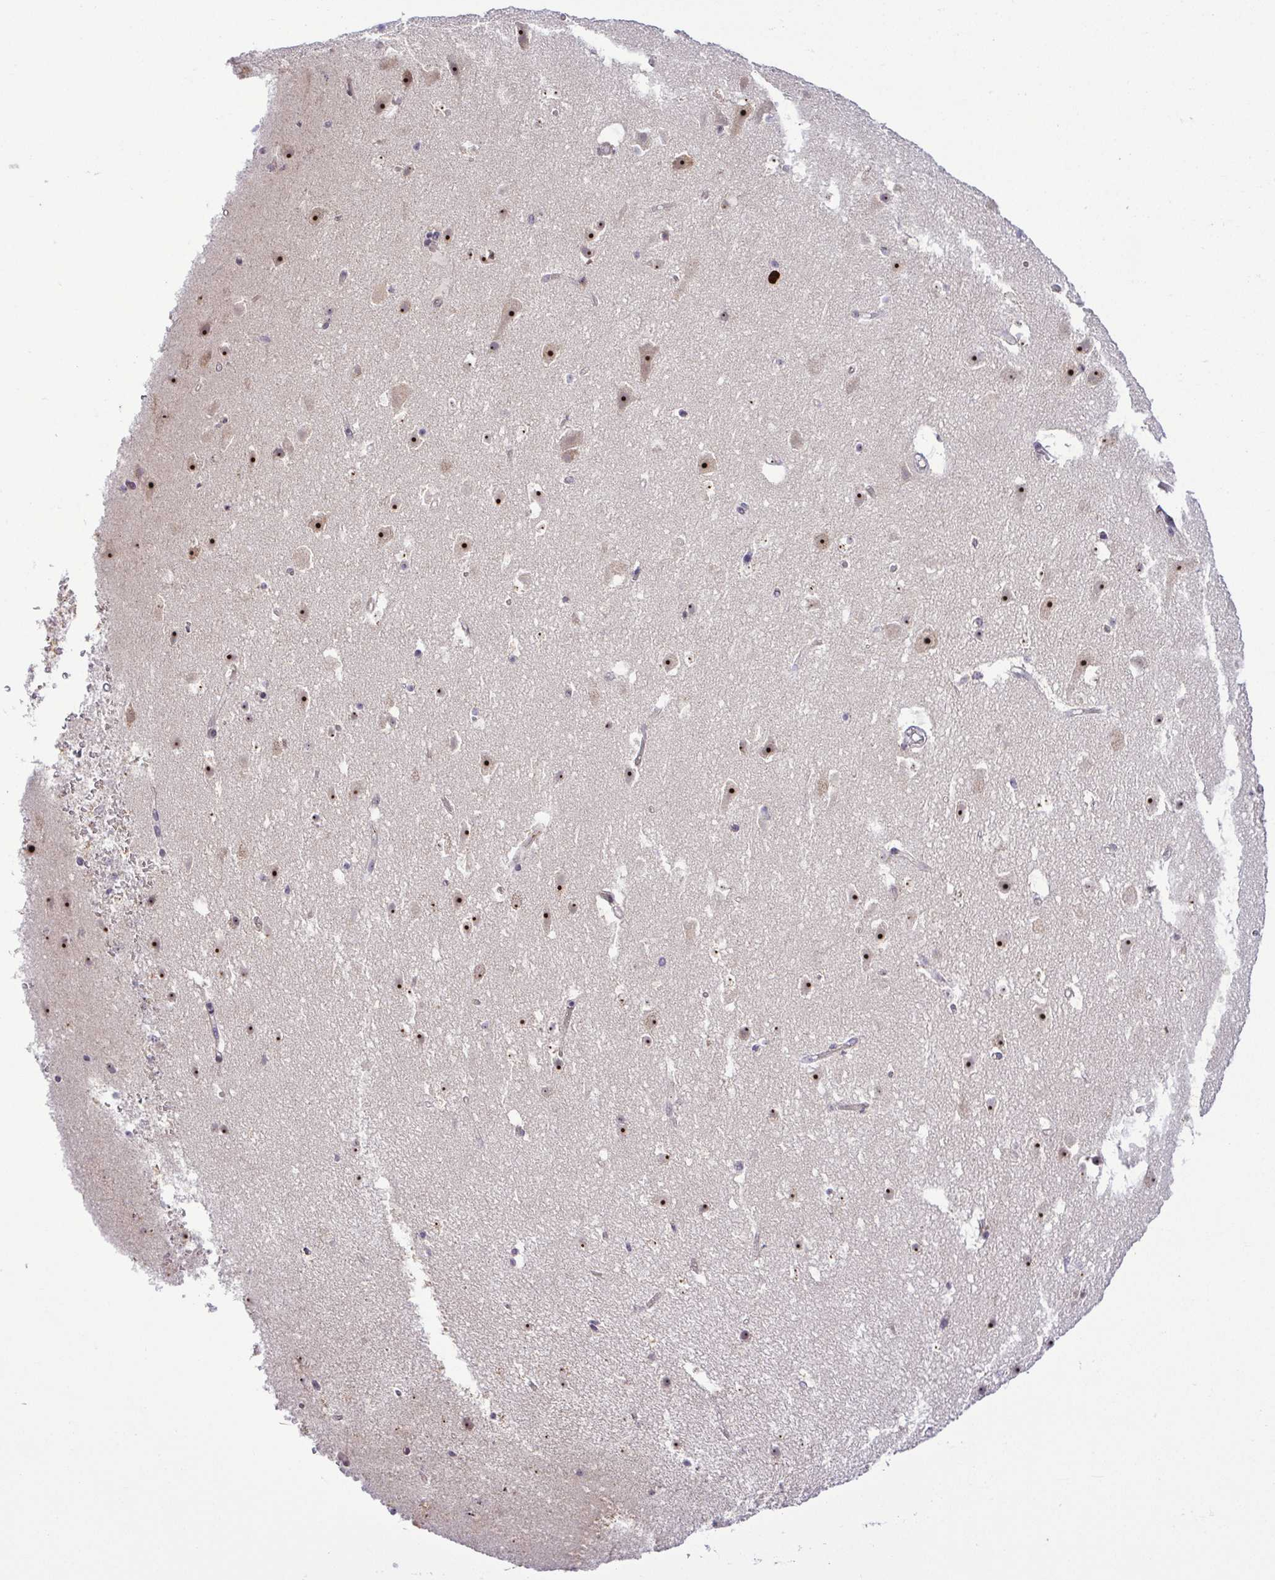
{"staining": {"intensity": "weak", "quantity": "25%-75%", "location": "nuclear"}, "tissue": "cerebral cortex", "cell_type": "Endothelial cells", "image_type": "normal", "snomed": [{"axis": "morphology", "description": "Normal tissue, NOS"}, {"axis": "topography", "description": "Cerebral cortex"}], "caption": "This histopathology image reveals IHC staining of unremarkable human cerebral cortex, with low weak nuclear positivity in about 25%-75% of endothelial cells.", "gene": "RSL24D1", "patient": {"sex": "female", "age": 42}}